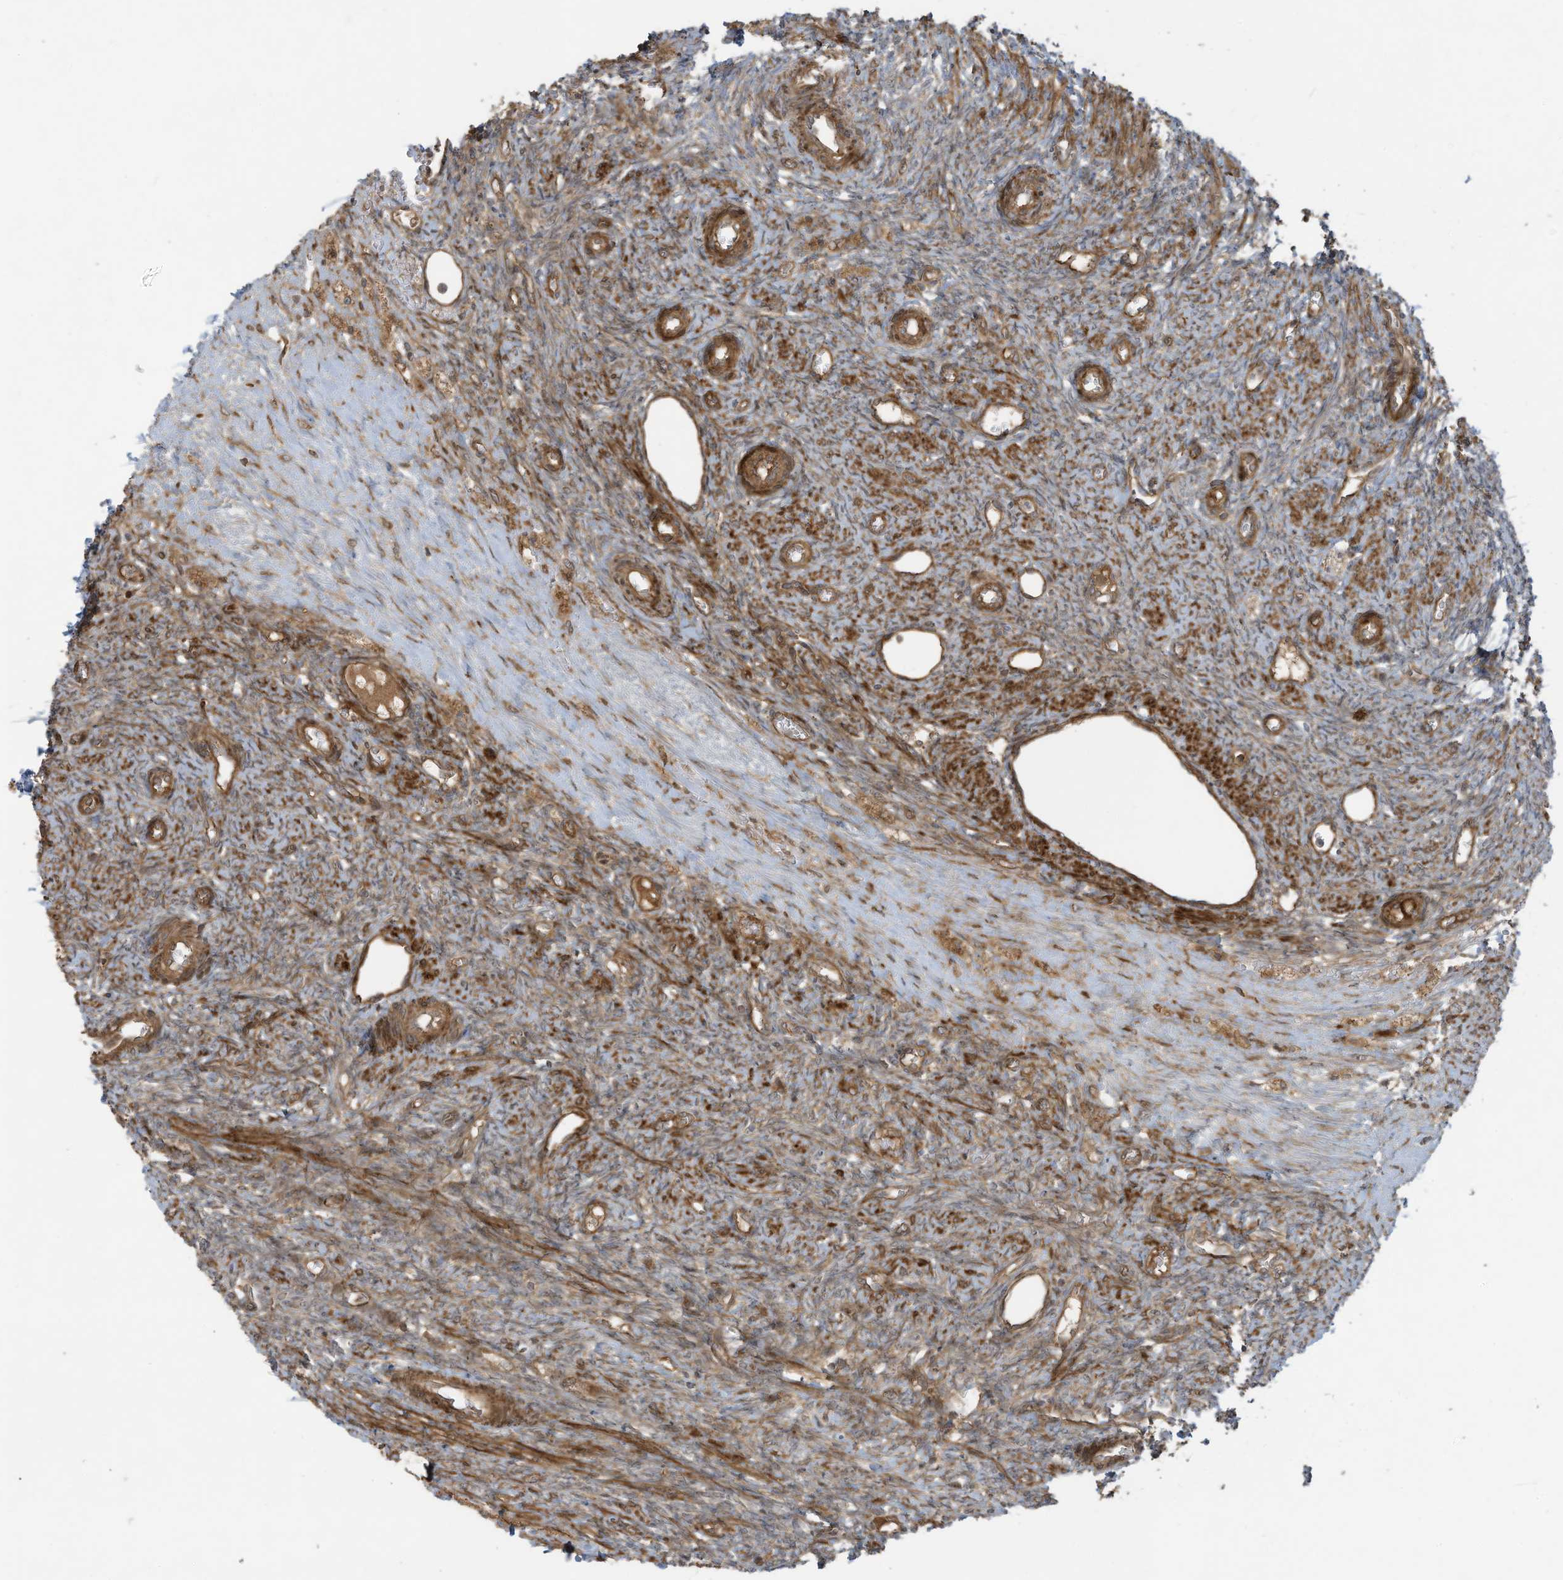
{"staining": {"intensity": "moderate", "quantity": ">75%", "location": "cytoplasmic/membranous"}, "tissue": "ovary", "cell_type": "Follicle cells", "image_type": "normal", "snomed": [{"axis": "morphology", "description": "Normal tissue, NOS"}, {"axis": "topography", "description": "Ovary"}], "caption": "Unremarkable ovary shows moderate cytoplasmic/membranous positivity in approximately >75% of follicle cells The staining is performed using DAB (3,3'-diaminobenzidine) brown chromogen to label protein expression. The nuclei are counter-stained blue using hematoxylin..", "gene": "DDIT4", "patient": {"sex": "female", "age": 41}}